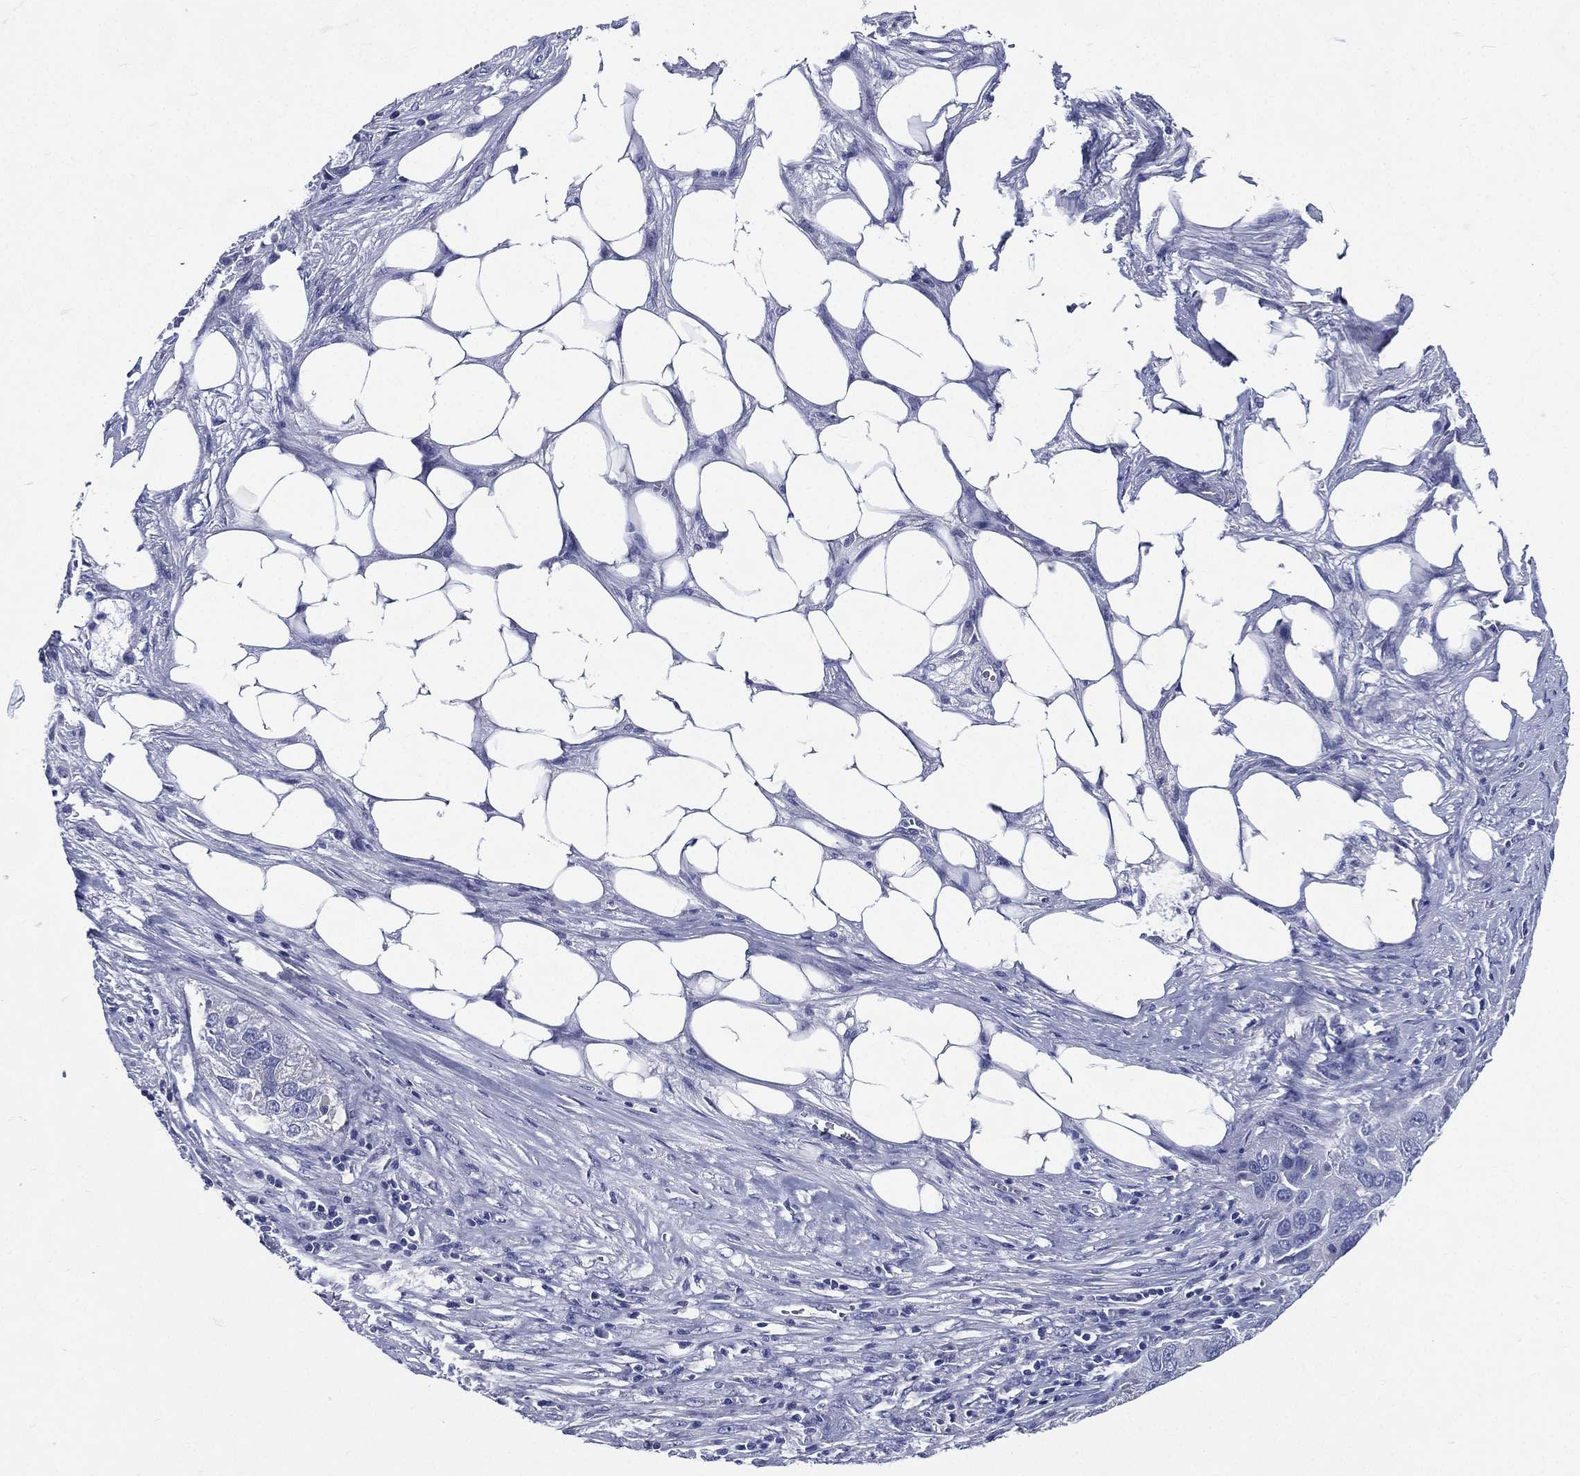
{"staining": {"intensity": "negative", "quantity": "none", "location": "none"}, "tissue": "ovarian cancer", "cell_type": "Tumor cells", "image_type": "cancer", "snomed": [{"axis": "morphology", "description": "Carcinoma, endometroid"}, {"axis": "topography", "description": "Soft tissue"}, {"axis": "topography", "description": "Ovary"}], "caption": "Immunohistochemical staining of human endometroid carcinoma (ovarian) shows no significant expression in tumor cells.", "gene": "DPYS", "patient": {"sex": "female", "age": 52}}